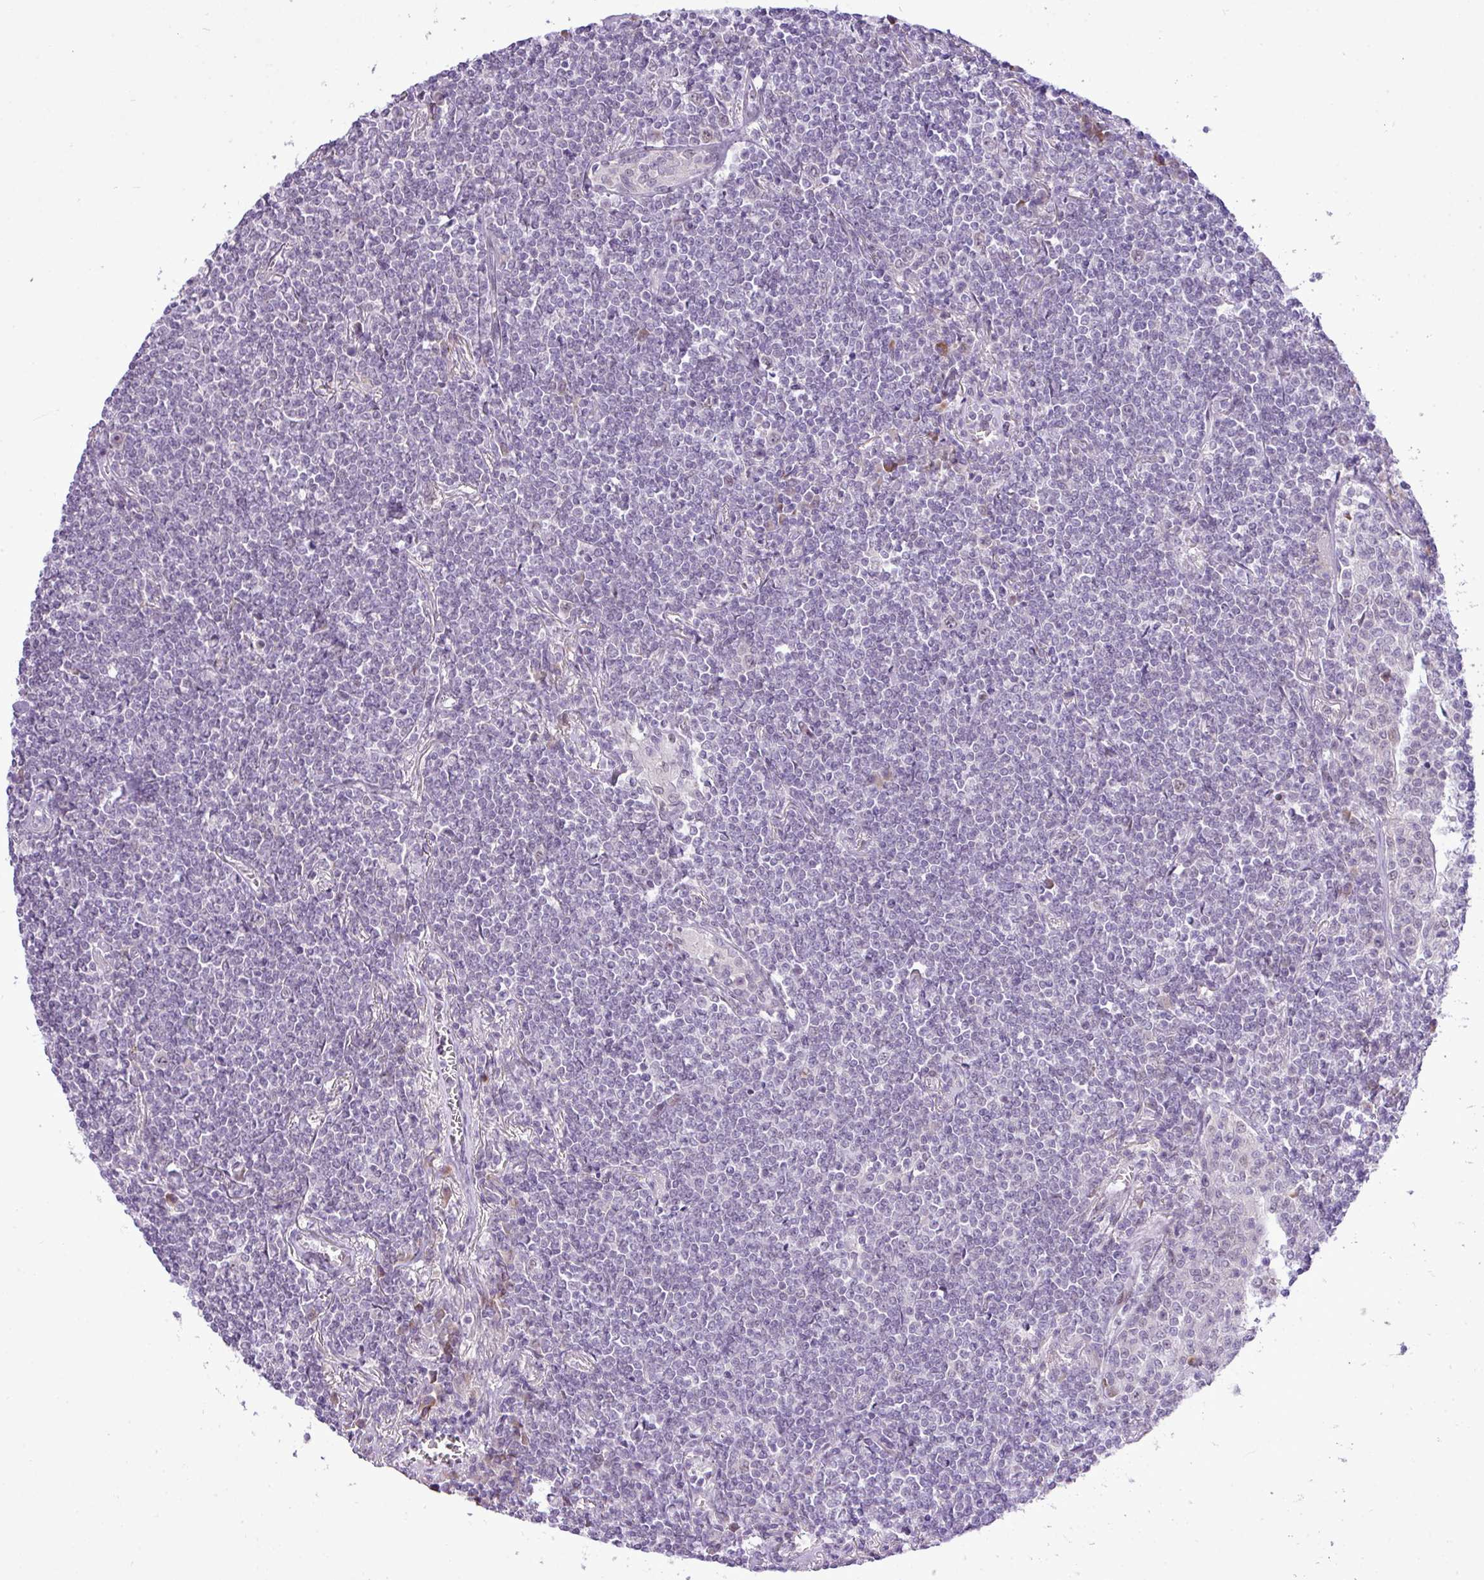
{"staining": {"intensity": "negative", "quantity": "none", "location": "none"}, "tissue": "lymphoma", "cell_type": "Tumor cells", "image_type": "cancer", "snomed": [{"axis": "morphology", "description": "Malignant lymphoma, non-Hodgkin's type, Low grade"}, {"axis": "topography", "description": "Lung"}], "caption": "Malignant lymphoma, non-Hodgkin's type (low-grade) stained for a protein using immunohistochemistry exhibits no staining tumor cells.", "gene": "ELOA2", "patient": {"sex": "female", "age": 71}}